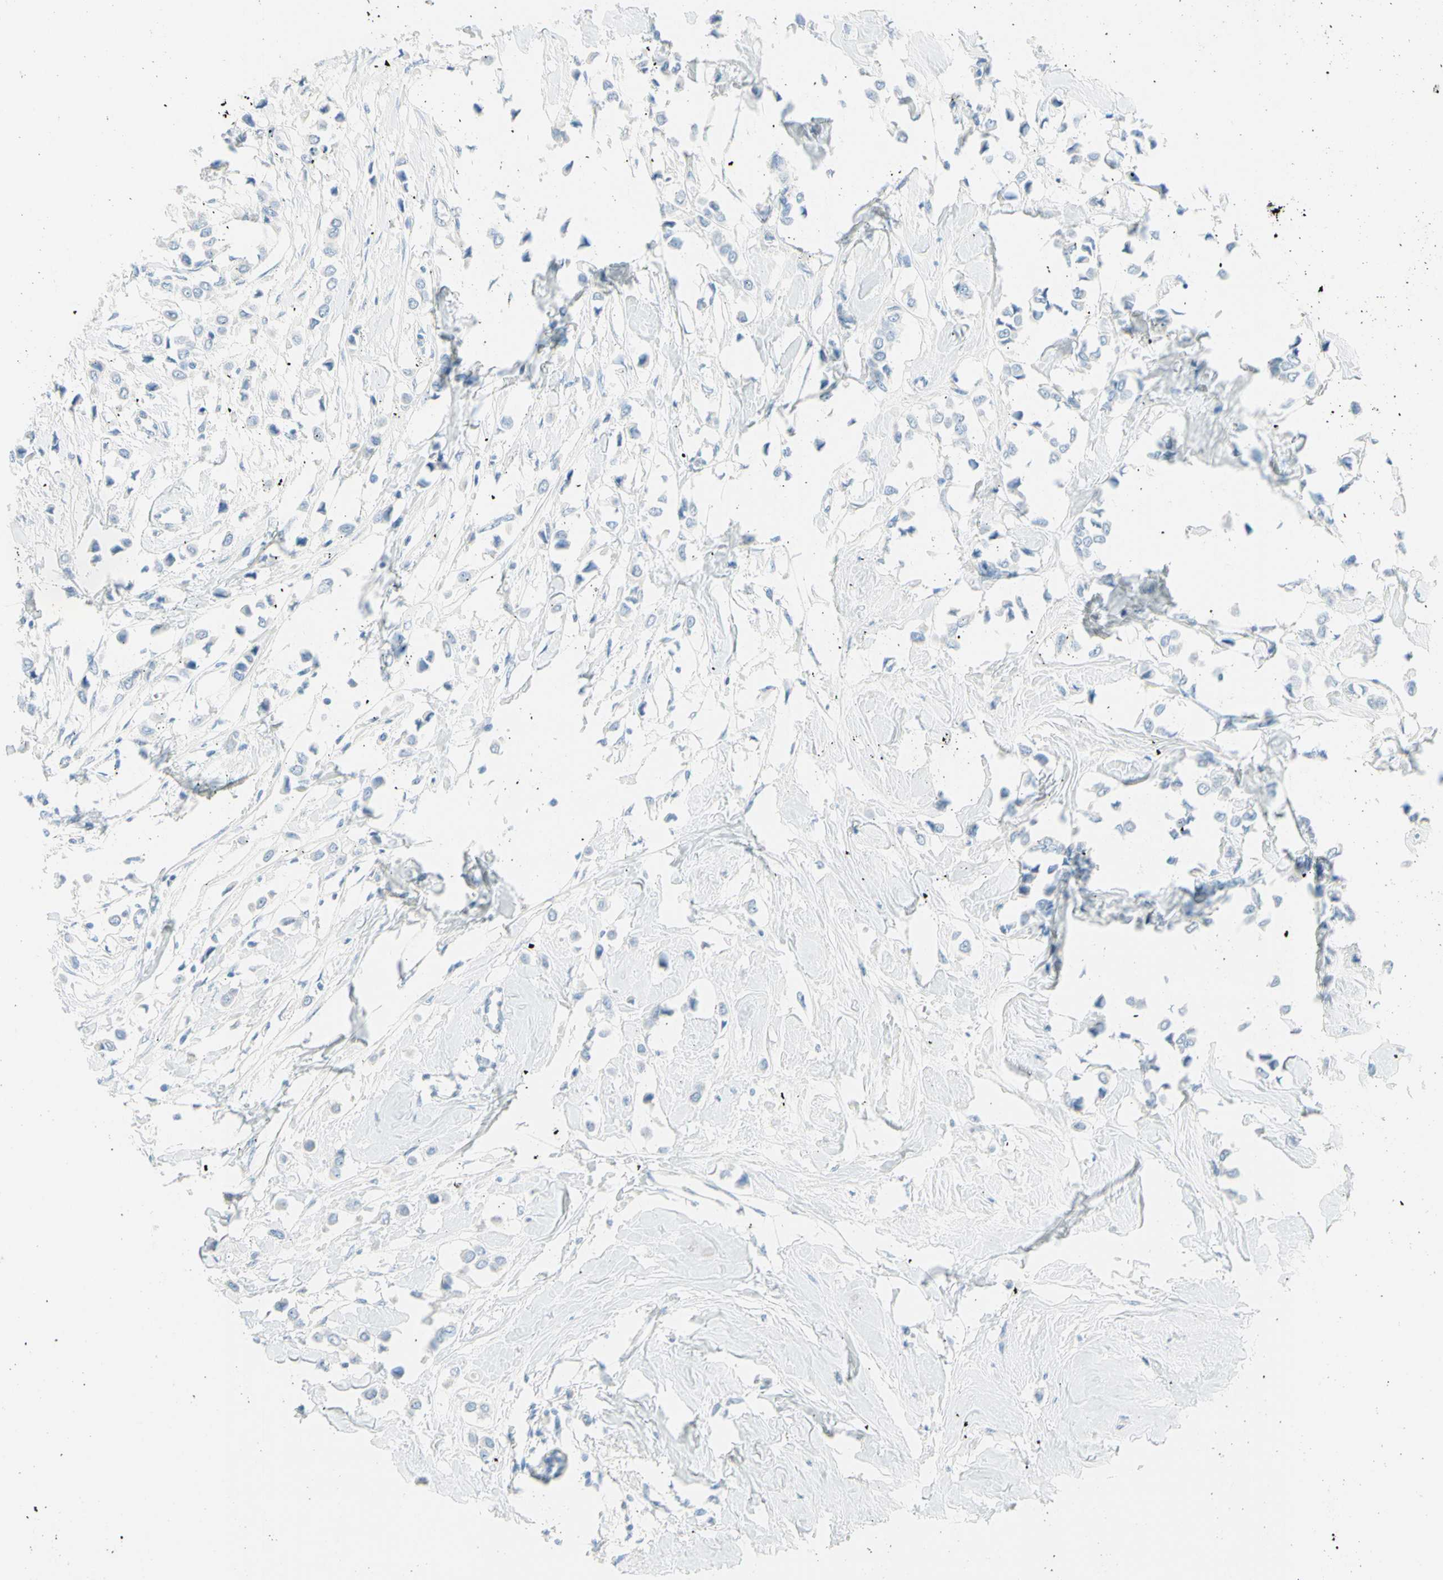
{"staining": {"intensity": "negative", "quantity": "none", "location": "none"}, "tissue": "breast cancer", "cell_type": "Tumor cells", "image_type": "cancer", "snomed": [{"axis": "morphology", "description": "Lobular carcinoma"}, {"axis": "topography", "description": "Breast"}], "caption": "Tumor cells show no significant protein staining in lobular carcinoma (breast).", "gene": "IL6ST", "patient": {"sex": "female", "age": 51}}